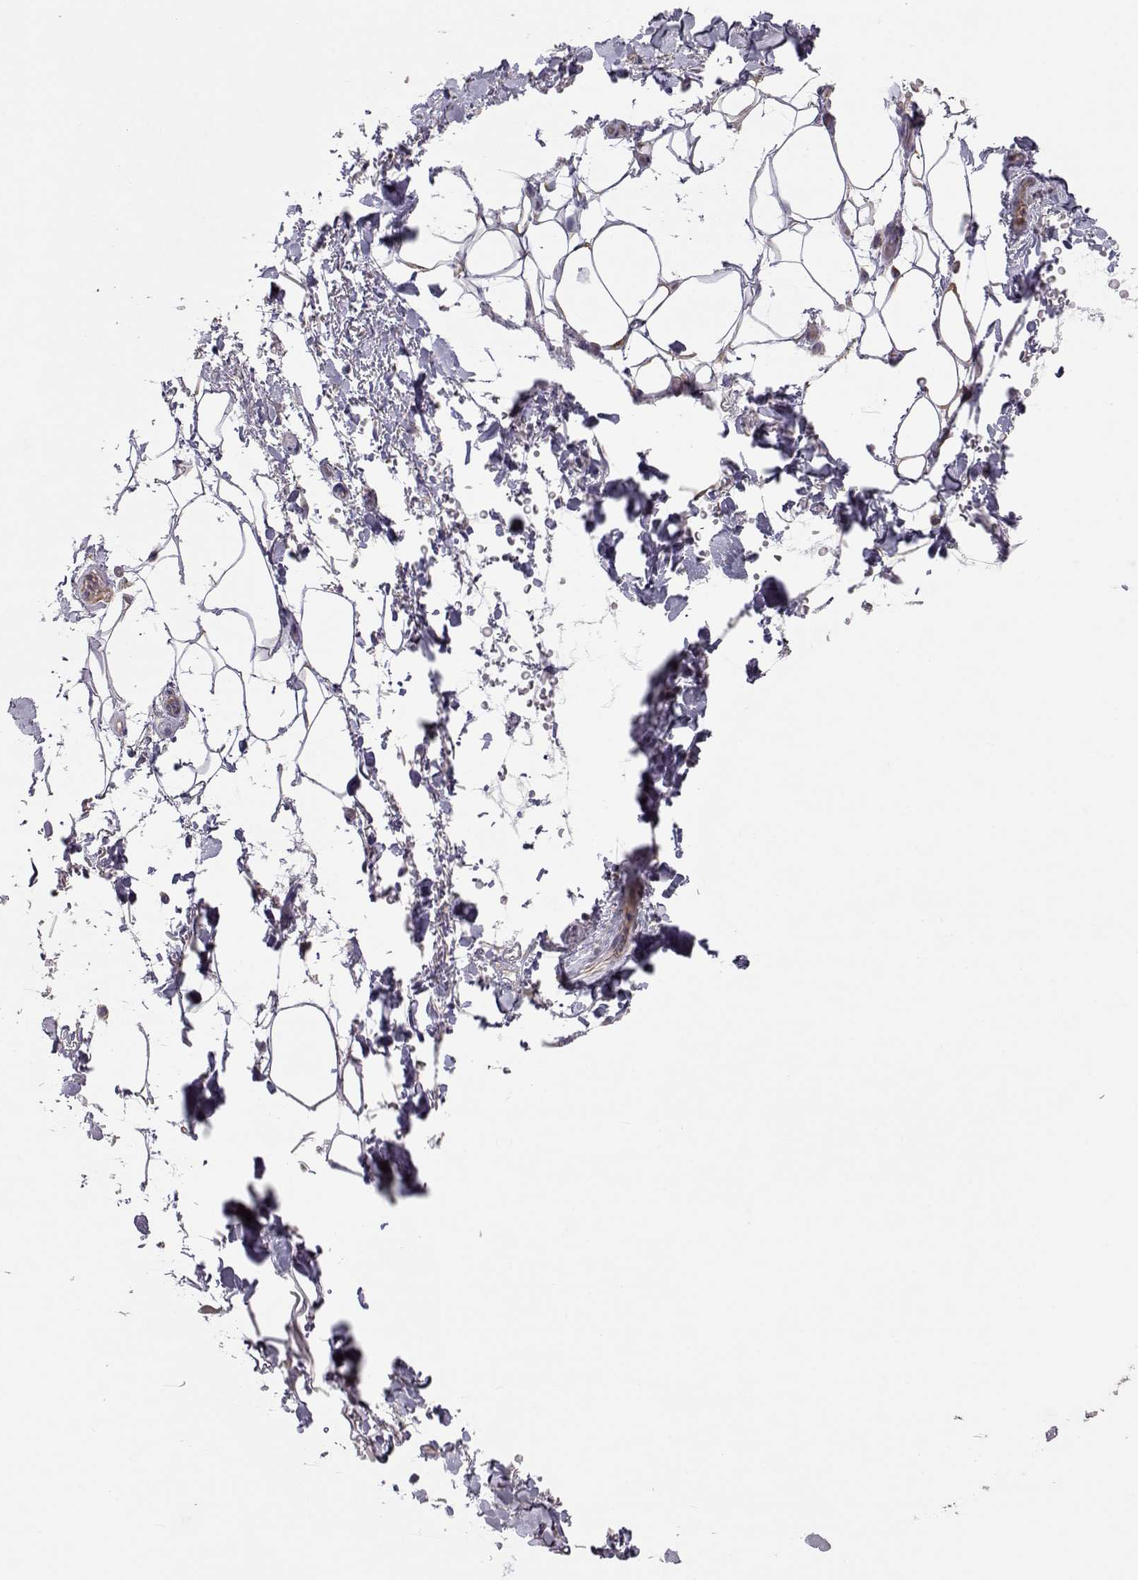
{"staining": {"intensity": "negative", "quantity": "none", "location": "none"}, "tissue": "adipose tissue", "cell_type": "Adipocytes", "image_type": "normal", "snomed": [{"axis": "morphology", "description": "Normal tissue, NOS"}, {"axis": "topography", "description": "Anal"}, {"axis": "topography", "description": "Peripheral nerve tissue"}], "caption": "The histopathology image demonstrates no staining of adipocytes in benign adipose tissue.", "gene": "NCAM2", "patient": {"sex": "male", "age": 53}}